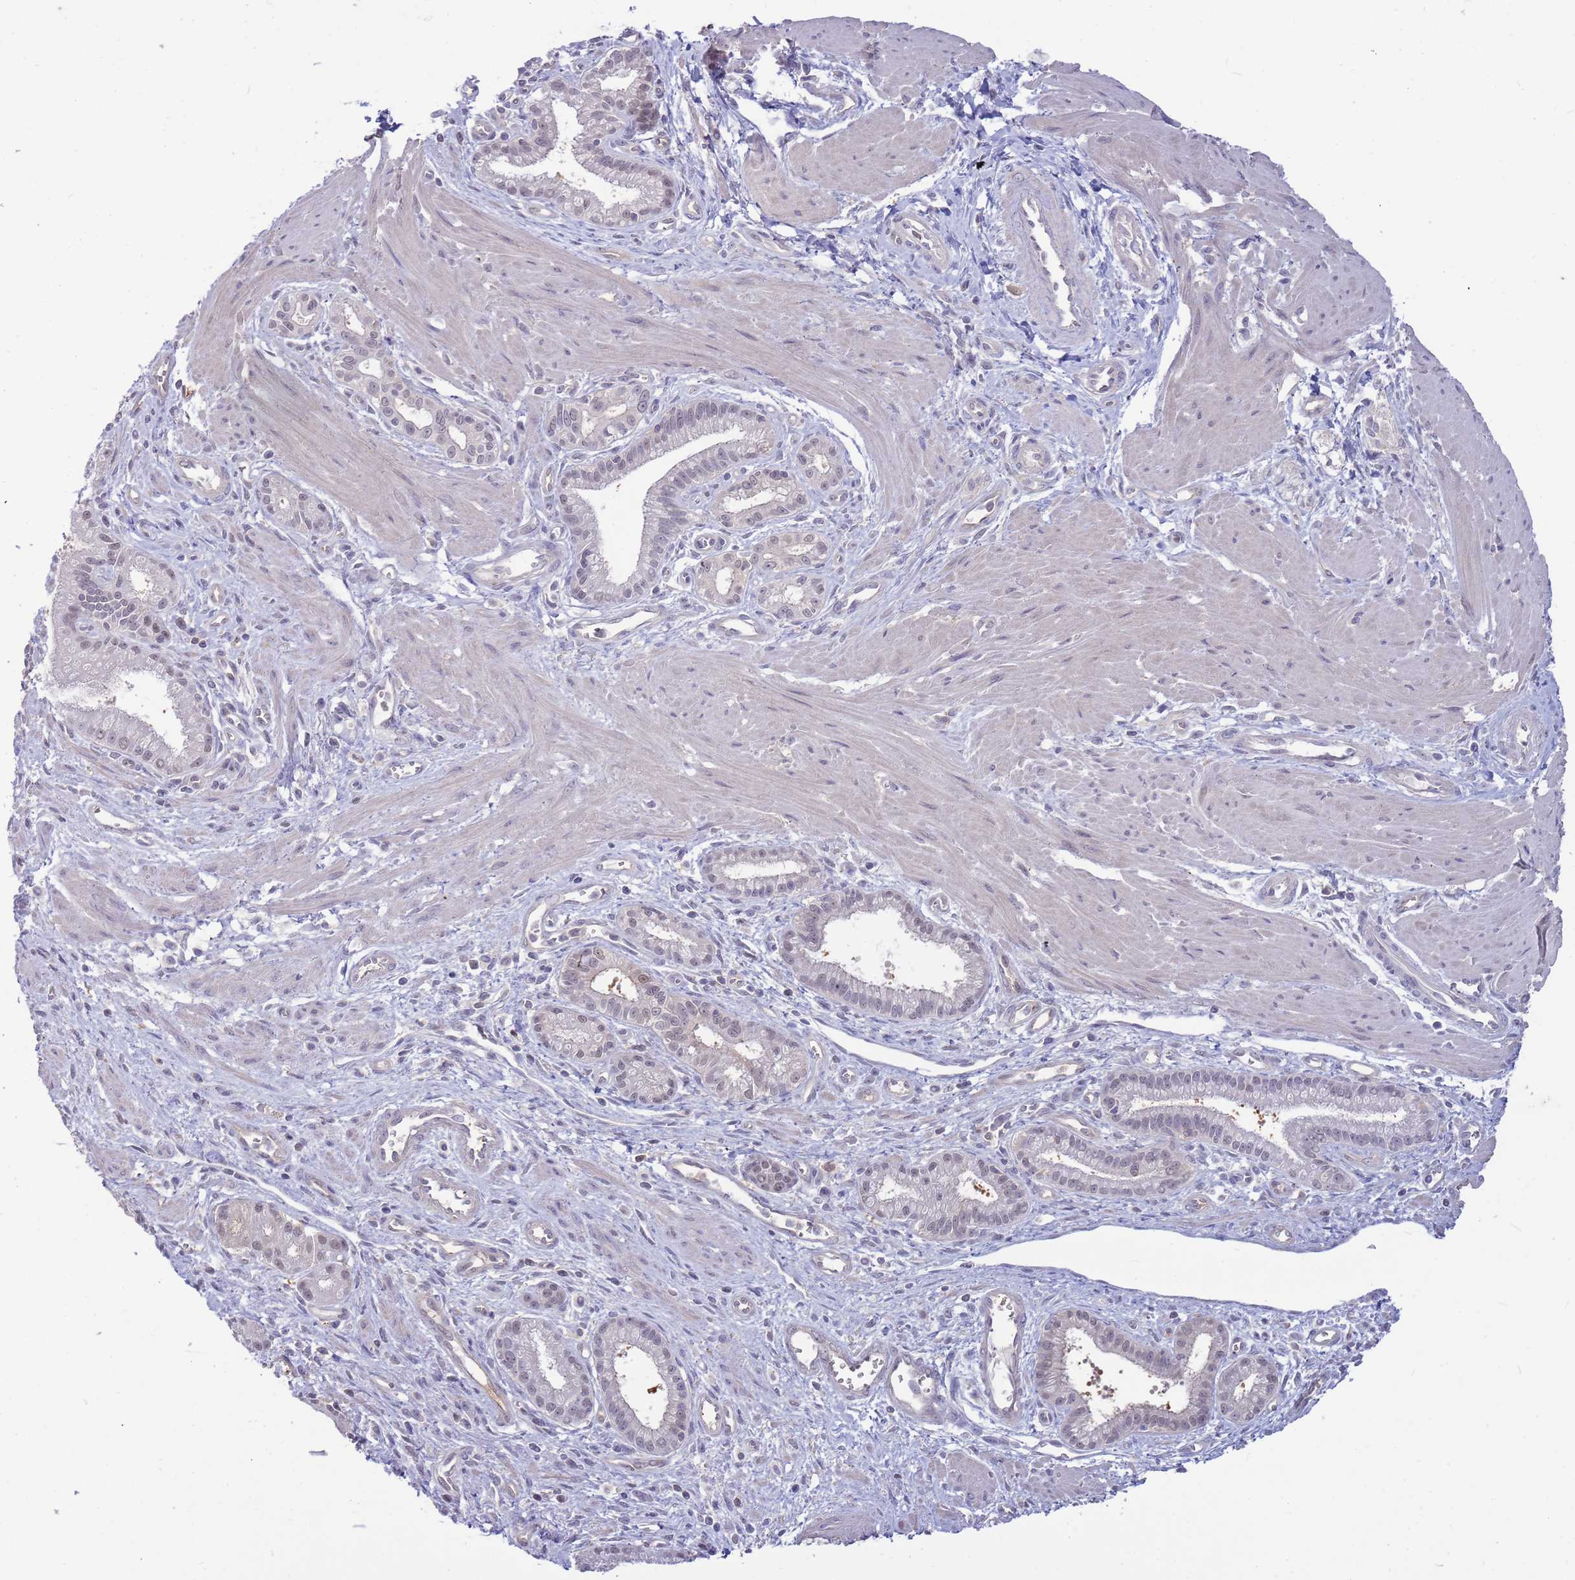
{"staining": {"intensity": "weak", "quantity": "<25%", "location": "nuclear"}, "tissue": "pancreatic cancer", "cell_type": "Tumor cells", "image_type": "cancer", "snomed": [{"axis": "morphology", "description": "Adenocarcinoma, NOS"}, {"axis": "topography", "description": "Pancreas"}], "caption": "Pancreatic adenocarcinoma was stained to show a protein in brown. There is no significant staining in tumor cells.", "gene": "AP5S1", "patient": {"sex": "male", "age": 78}}